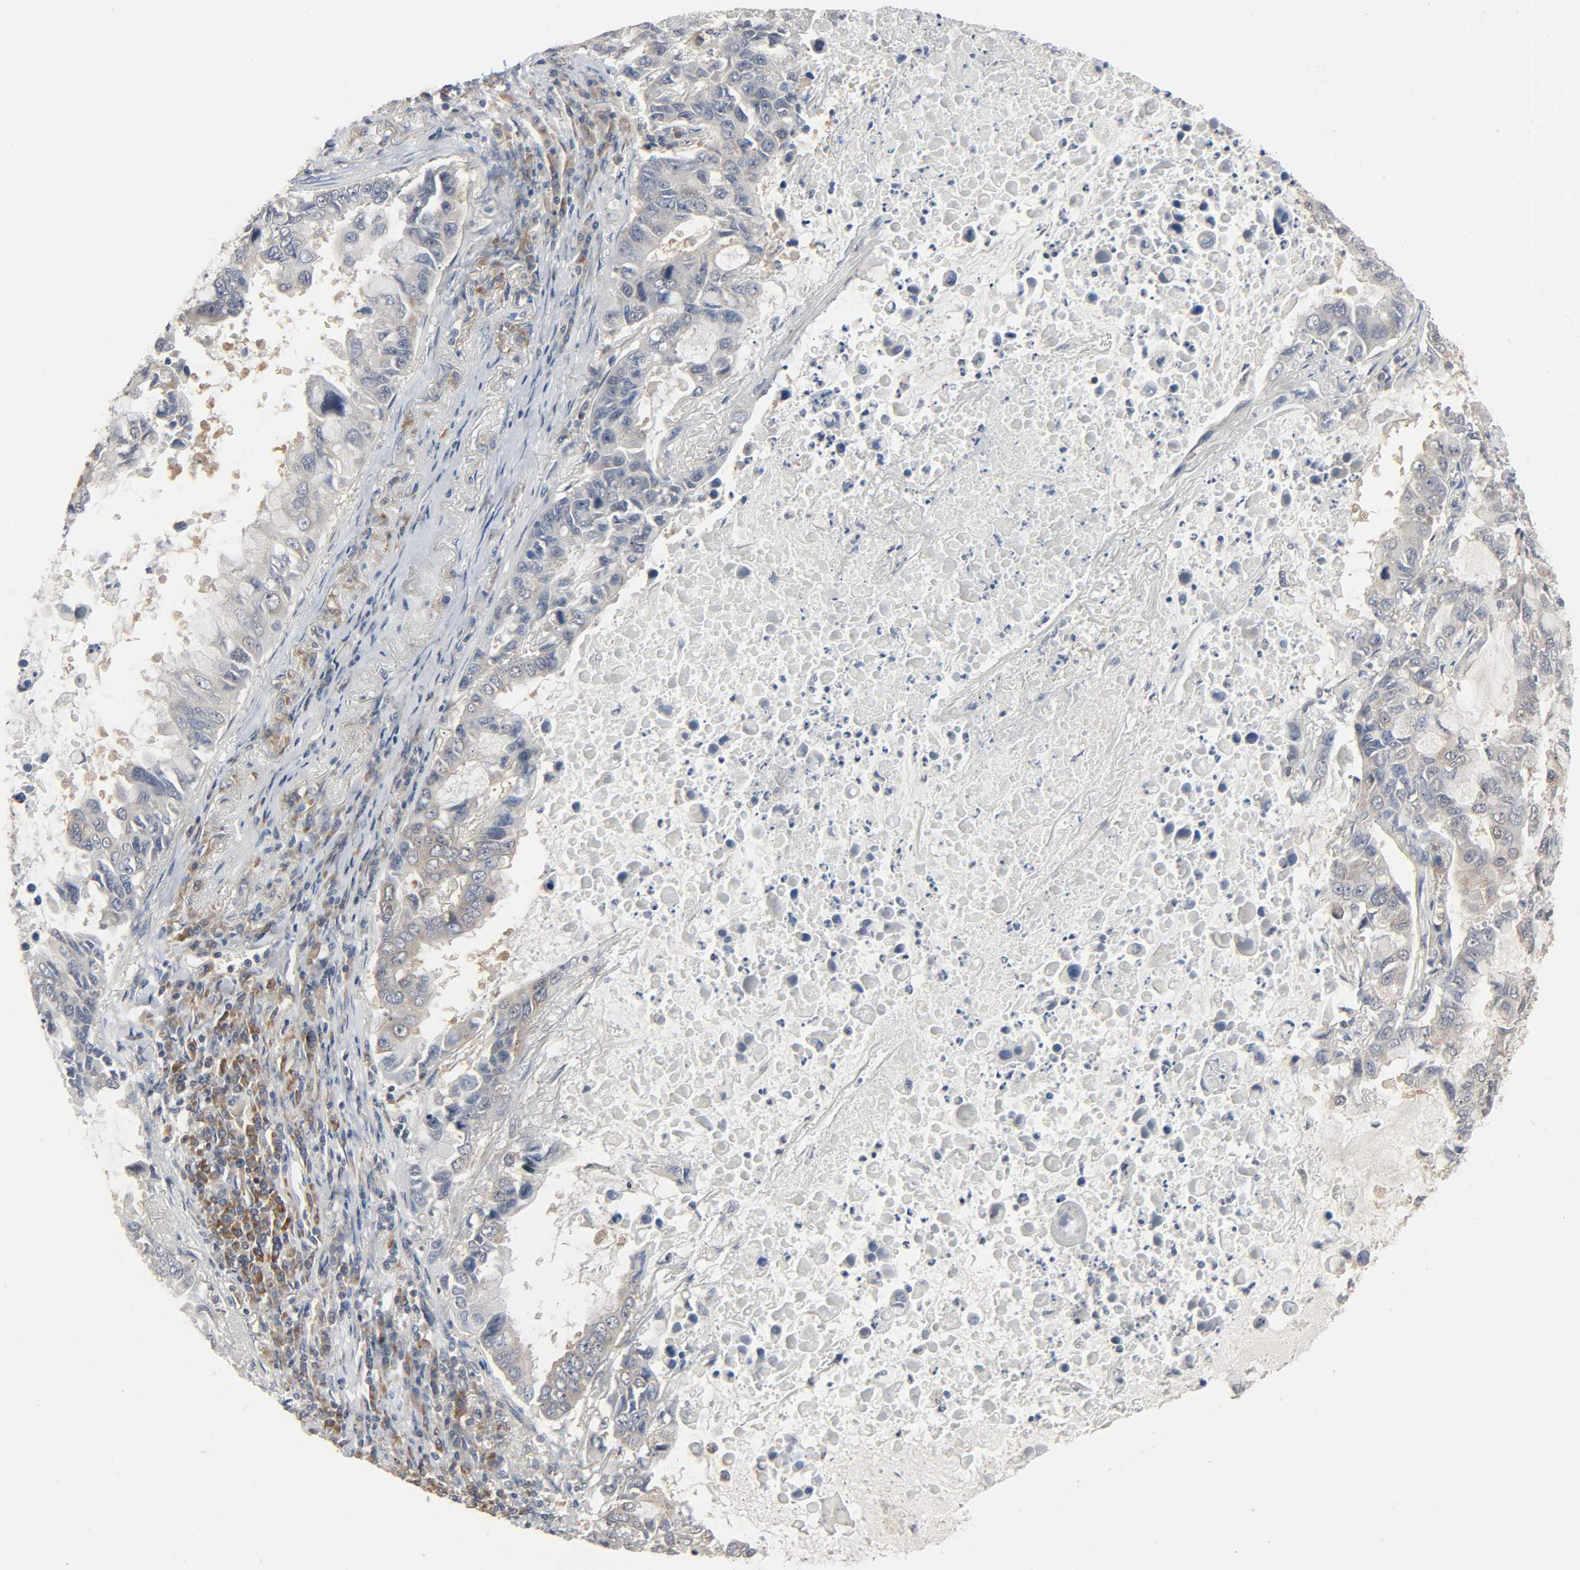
{"staining": {"intensity": "weak", "quantity": "25%-75%", "location": "cytoplasmic/membranous"}, "tissue": "lung cancer", "cell_type": "Tumor cells", "image_type": "cancer", "snomed": [{"axis": "morphology", "description": "Adenocarcinoma, NOS"}, {"axis": "topography", "description": "Lung"}], "caption": "Approximately 25%-75% of tumor cells in human lung cancer reveal weak cytoplasmic/membranous protein expression as visualized by brown immunohistochemical staining.", "gene": "PLEKHA2", "patient": {"sex": "male", "age": 64}}